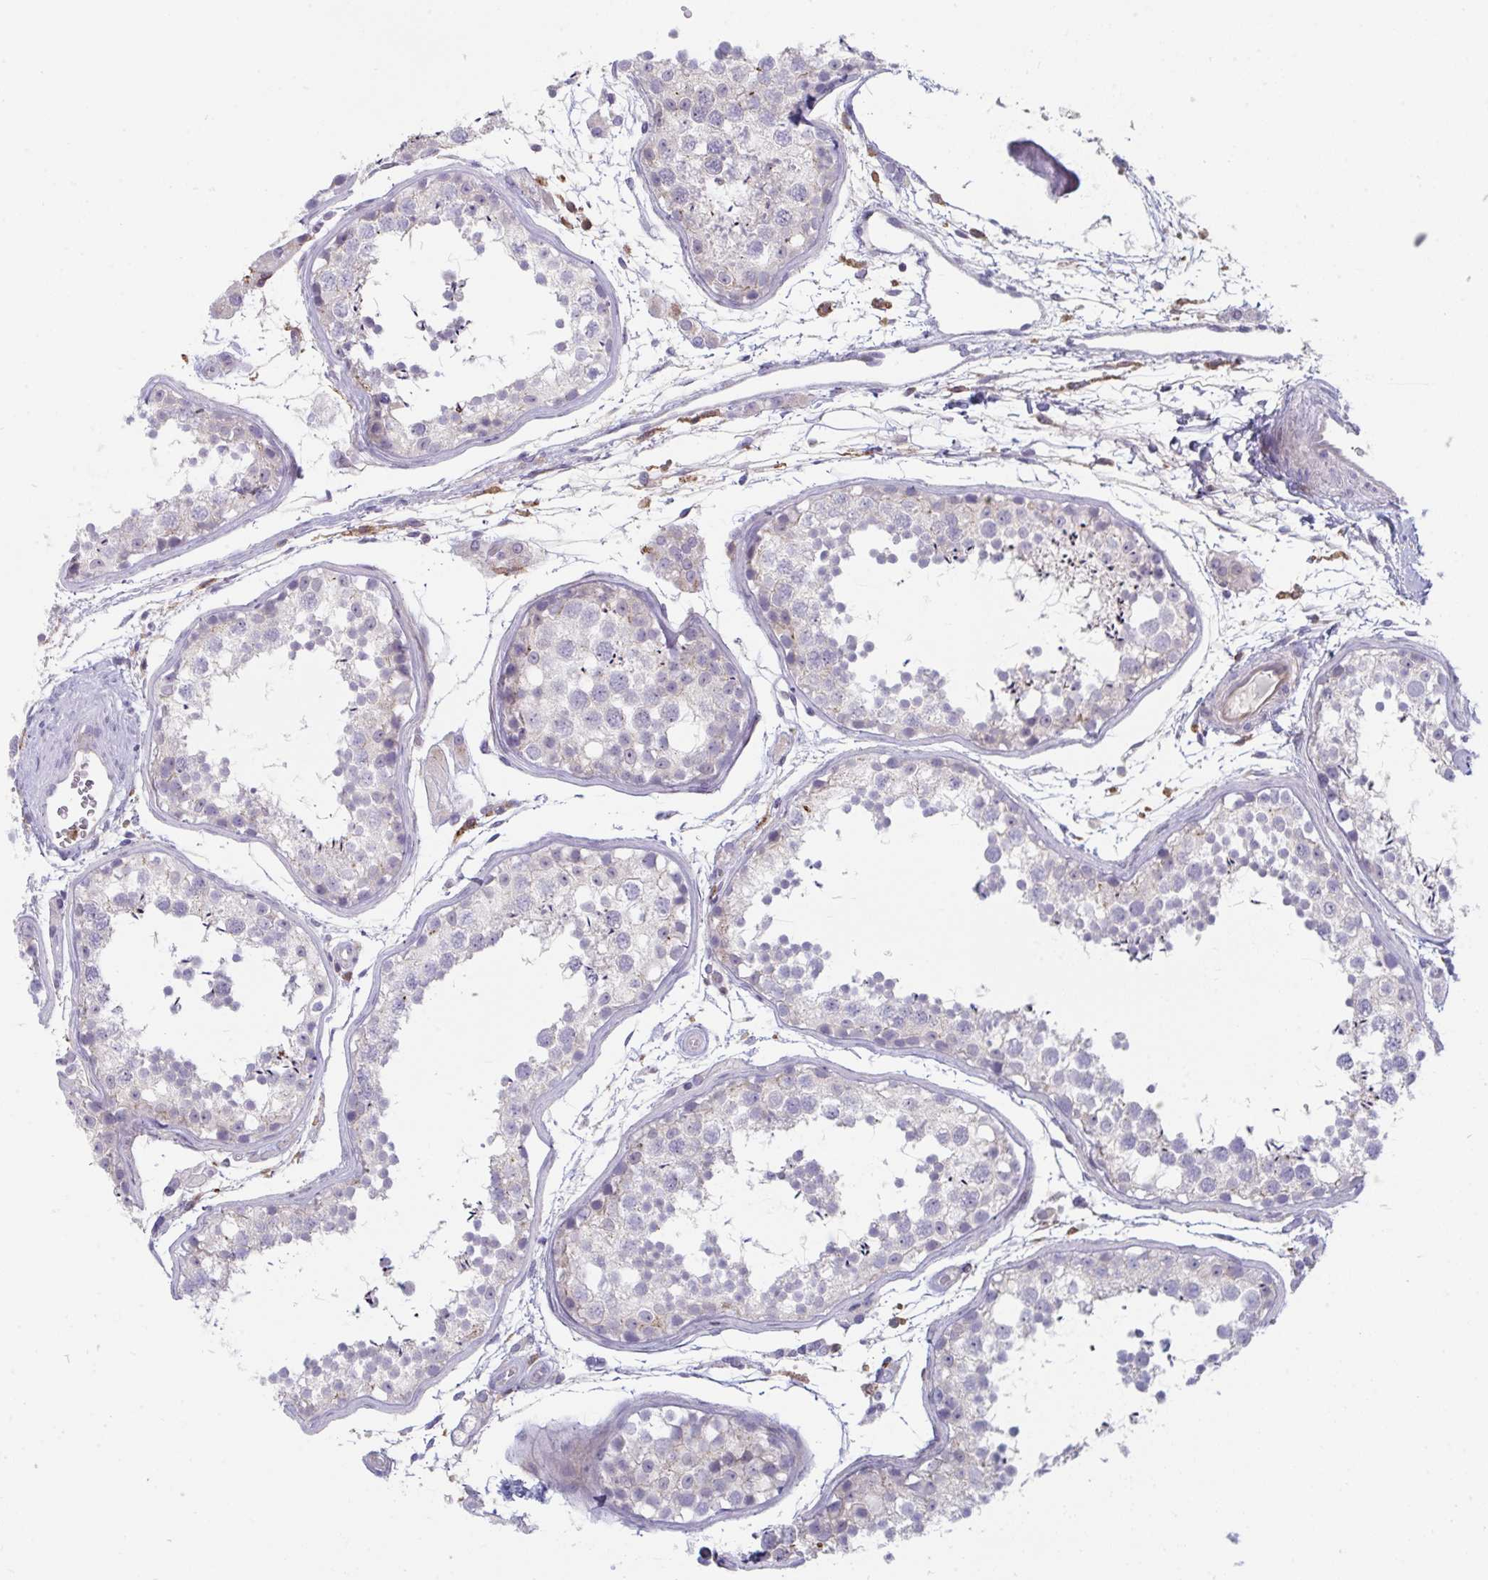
{"staining": {"intensity": "negative", "quantity": "none", "location": "none"}, "tissue": "testis", "cell_type": "Cells in seminiferous ducts", "image_type": "normal", "snomed": [{"axis": "morphology", "description": "Normal tissue, NOS"}, {"axis": "topography", "description": "Testis"}], "caption": "Immunohistochemistry histopathology image of unremarkable testis stained for a protein (brown), which reveals no positivity in cells in seminiferous ducts. (DAB immunohistochemistry (IHC), high magnification).", "gene": "DISP2", "patient": {"sex": "male", "age": 29}}